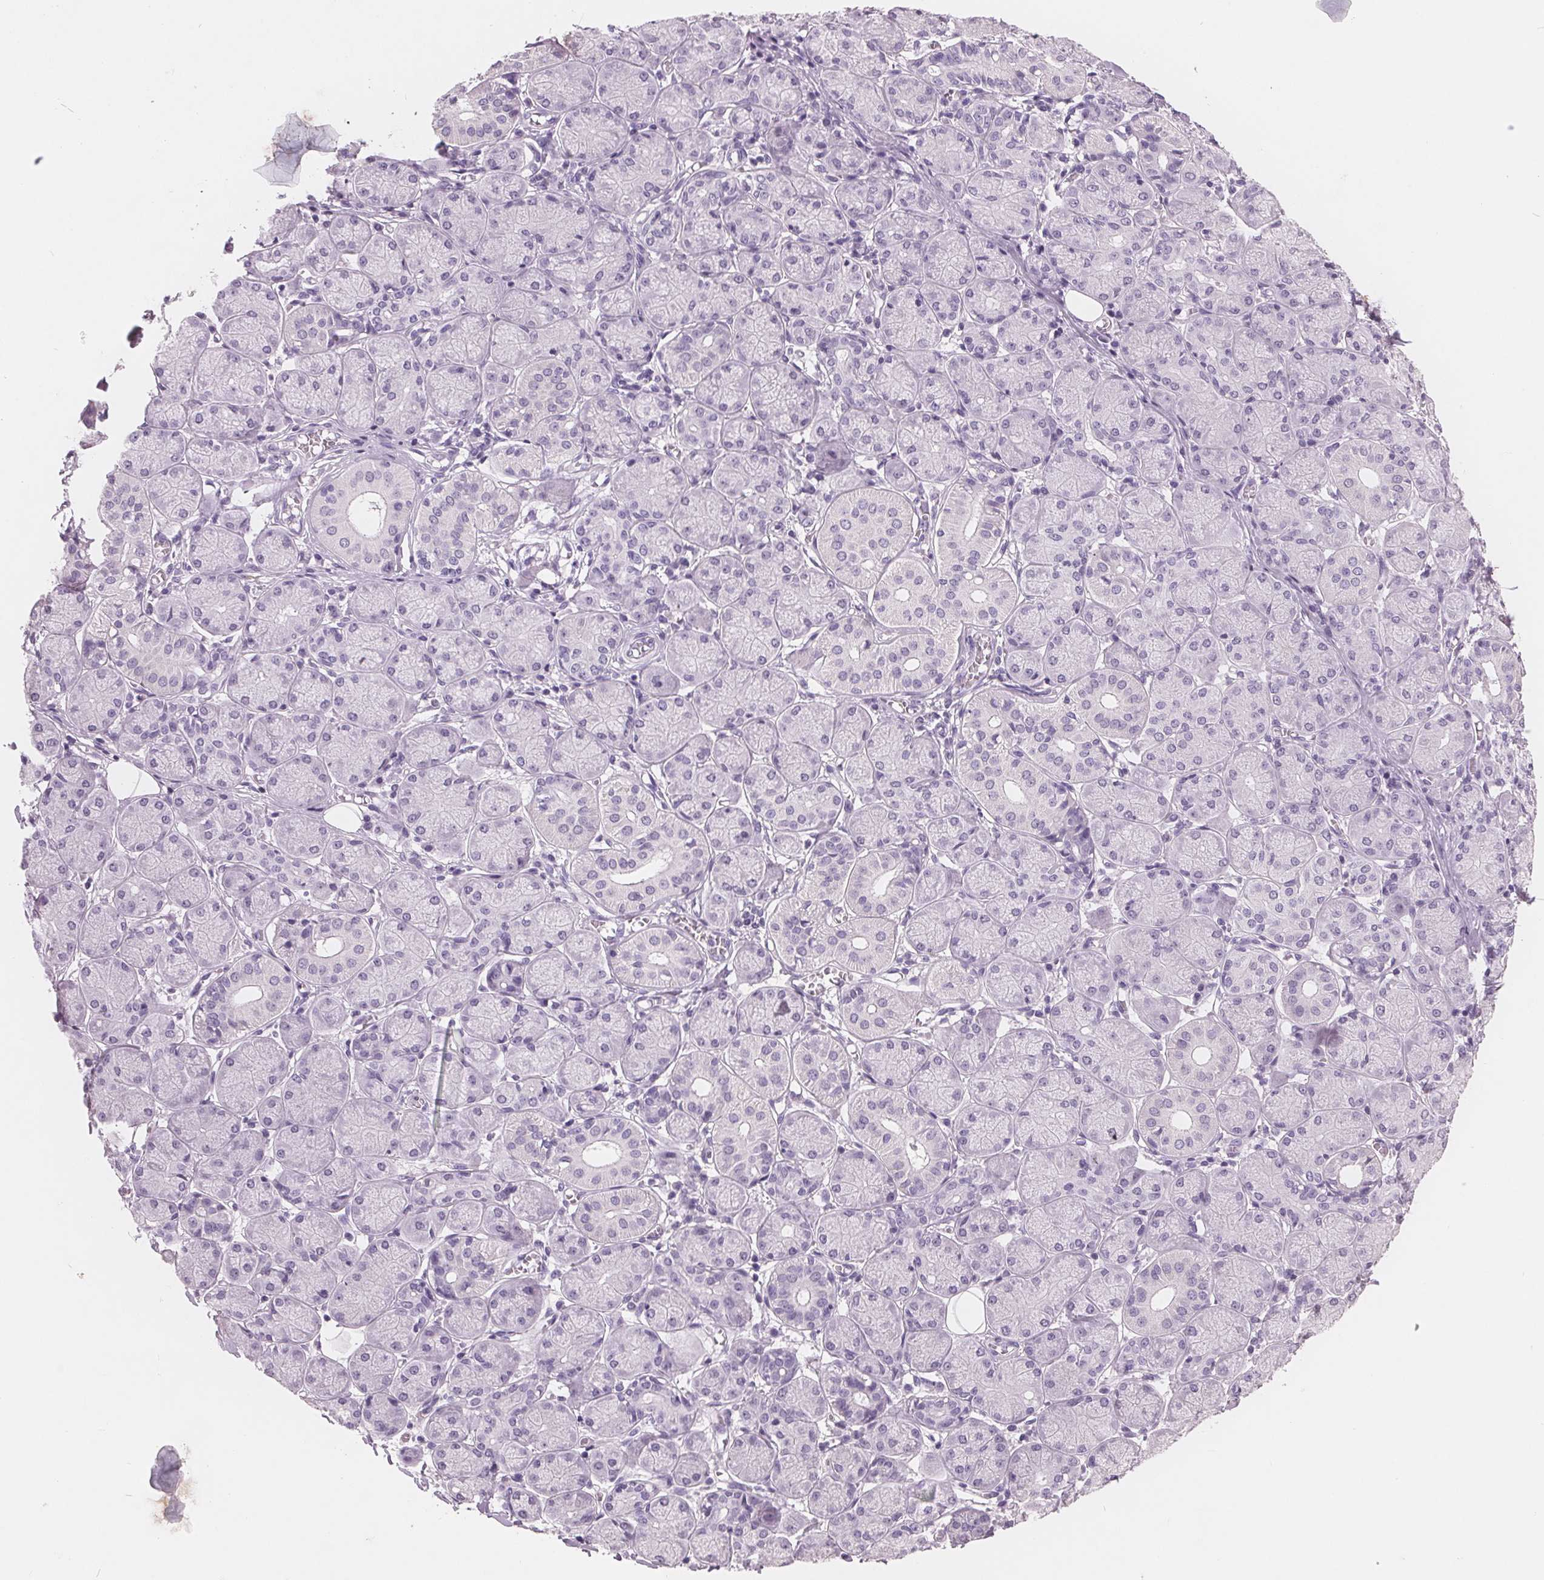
{"staining": {"intensity": "negative", "quantity": "none", "location": "none"}, "tissue": "salivary gland", "cell_type": "Glandular cells", "image_type": "normal", "snomed": [{"axis": "morphology", "description": "Normal tissue, NOS"}, {"axis": "topography", "description": "Salivary gland"}, {"axis": "topography", "description": "Peripheral nerve tissue"}], "caption": "Immunohistochemistry image of unremarkable salivary gland: human salivary gland stained with DAB (3,3'-diaminobenzidine) displays no significant protein staining in glandular cells.", "gene": "AMBP", "patient": {"sex": "female", "age": 24}}